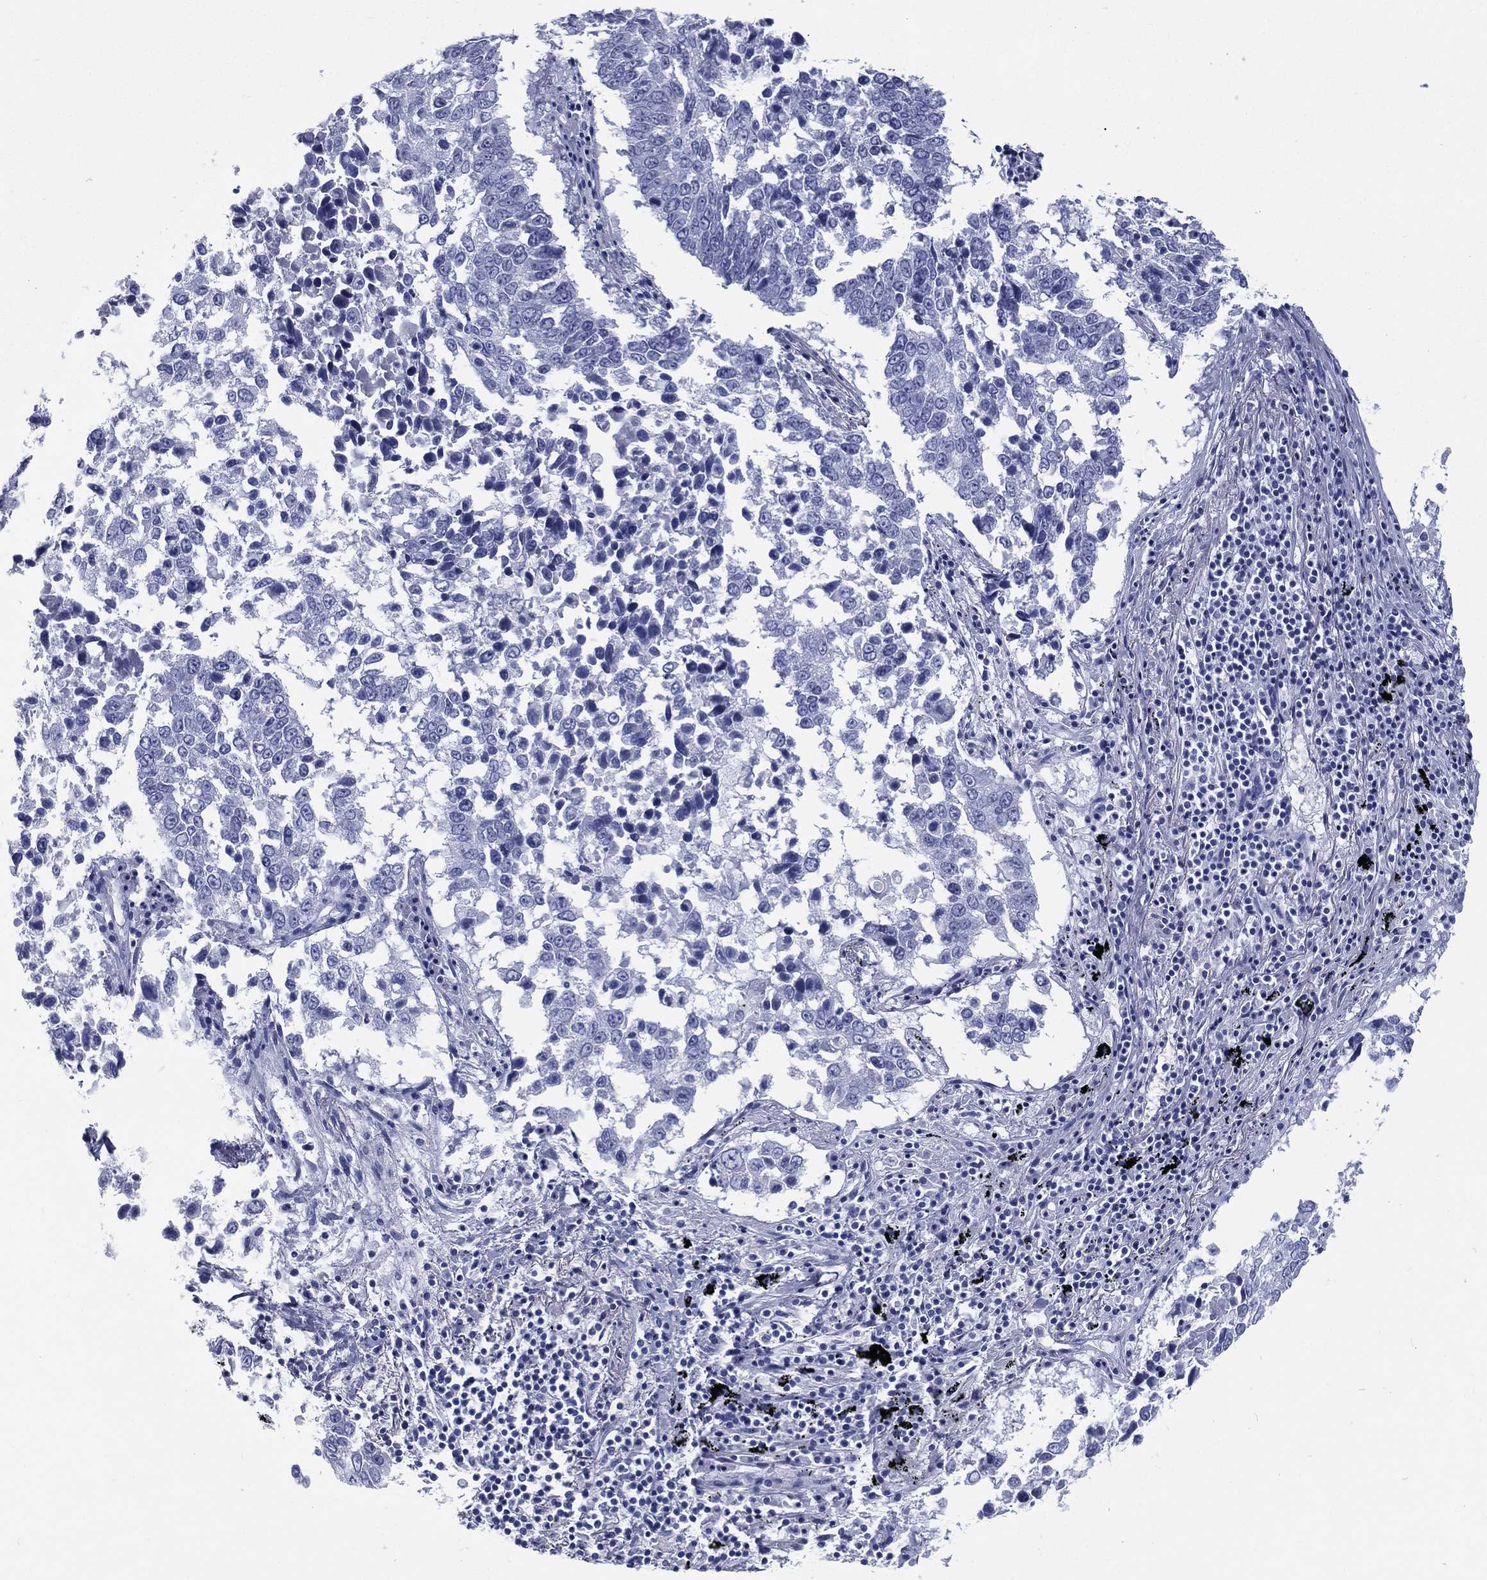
{"staining": {"intensity": "negative", "quantity": "none", "location": "none"}, "tissue": "lung cancer", "cell_type": "Tumor cells", "image_type": "cancer", "snomed": [{"axis": "morphology", "description": "Squamous cell carcinoma, NOS"}, {"axis": "topography", "description": "Lung"}], "caption": "Tumor cells are negative for protein expression in human lung squamous cell carcinoma. Nuclei are stained in blue.", "gene": "RSPH4A", "patient": {"sex": "male", "age": 82}}